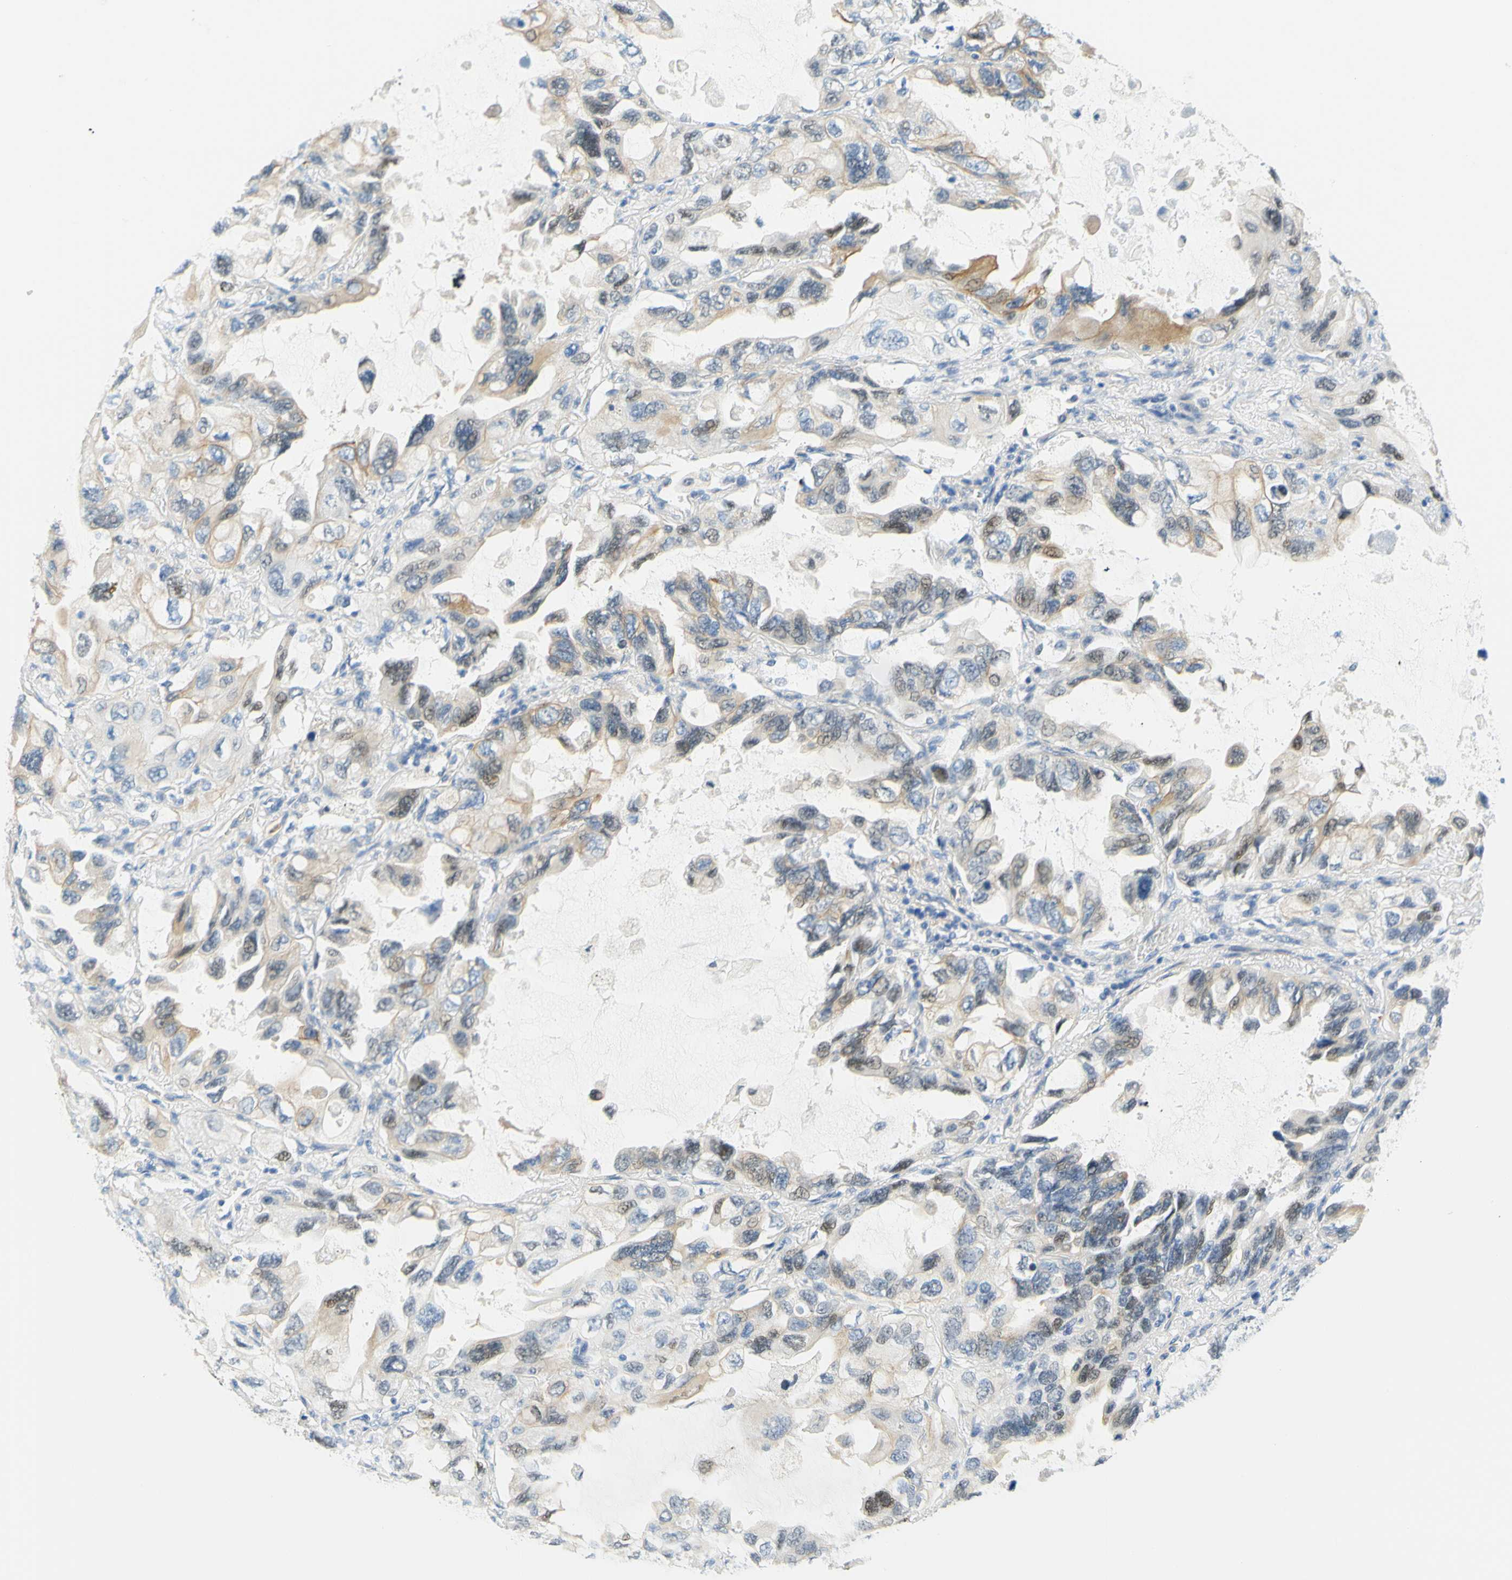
{"staining": {"intensity": "weak", "quantity": "25%-75%", "location": "cytoplasmic/membranous,nuclear"}, "tissue": "lung cancer", "cell_type": "Tumor cells", "image_type": "cancer", "snomed": [{"axis": "morphology", "description": "Squamous cell carcinoma, NOS"}, {"axis": "topography", "description": "Lung"}], "caption": "Immunohistochemistry (IHC) micrograph of squamous cell carcinoma (lung) stained for a protein (brown), which exhibits low levels of weak cytoplasmic/membranous and nuclear positivity in about 25%-75% of tumor cells.", "gene": "ENTREP2", "patient": {"sex": "female", "age": 73}}